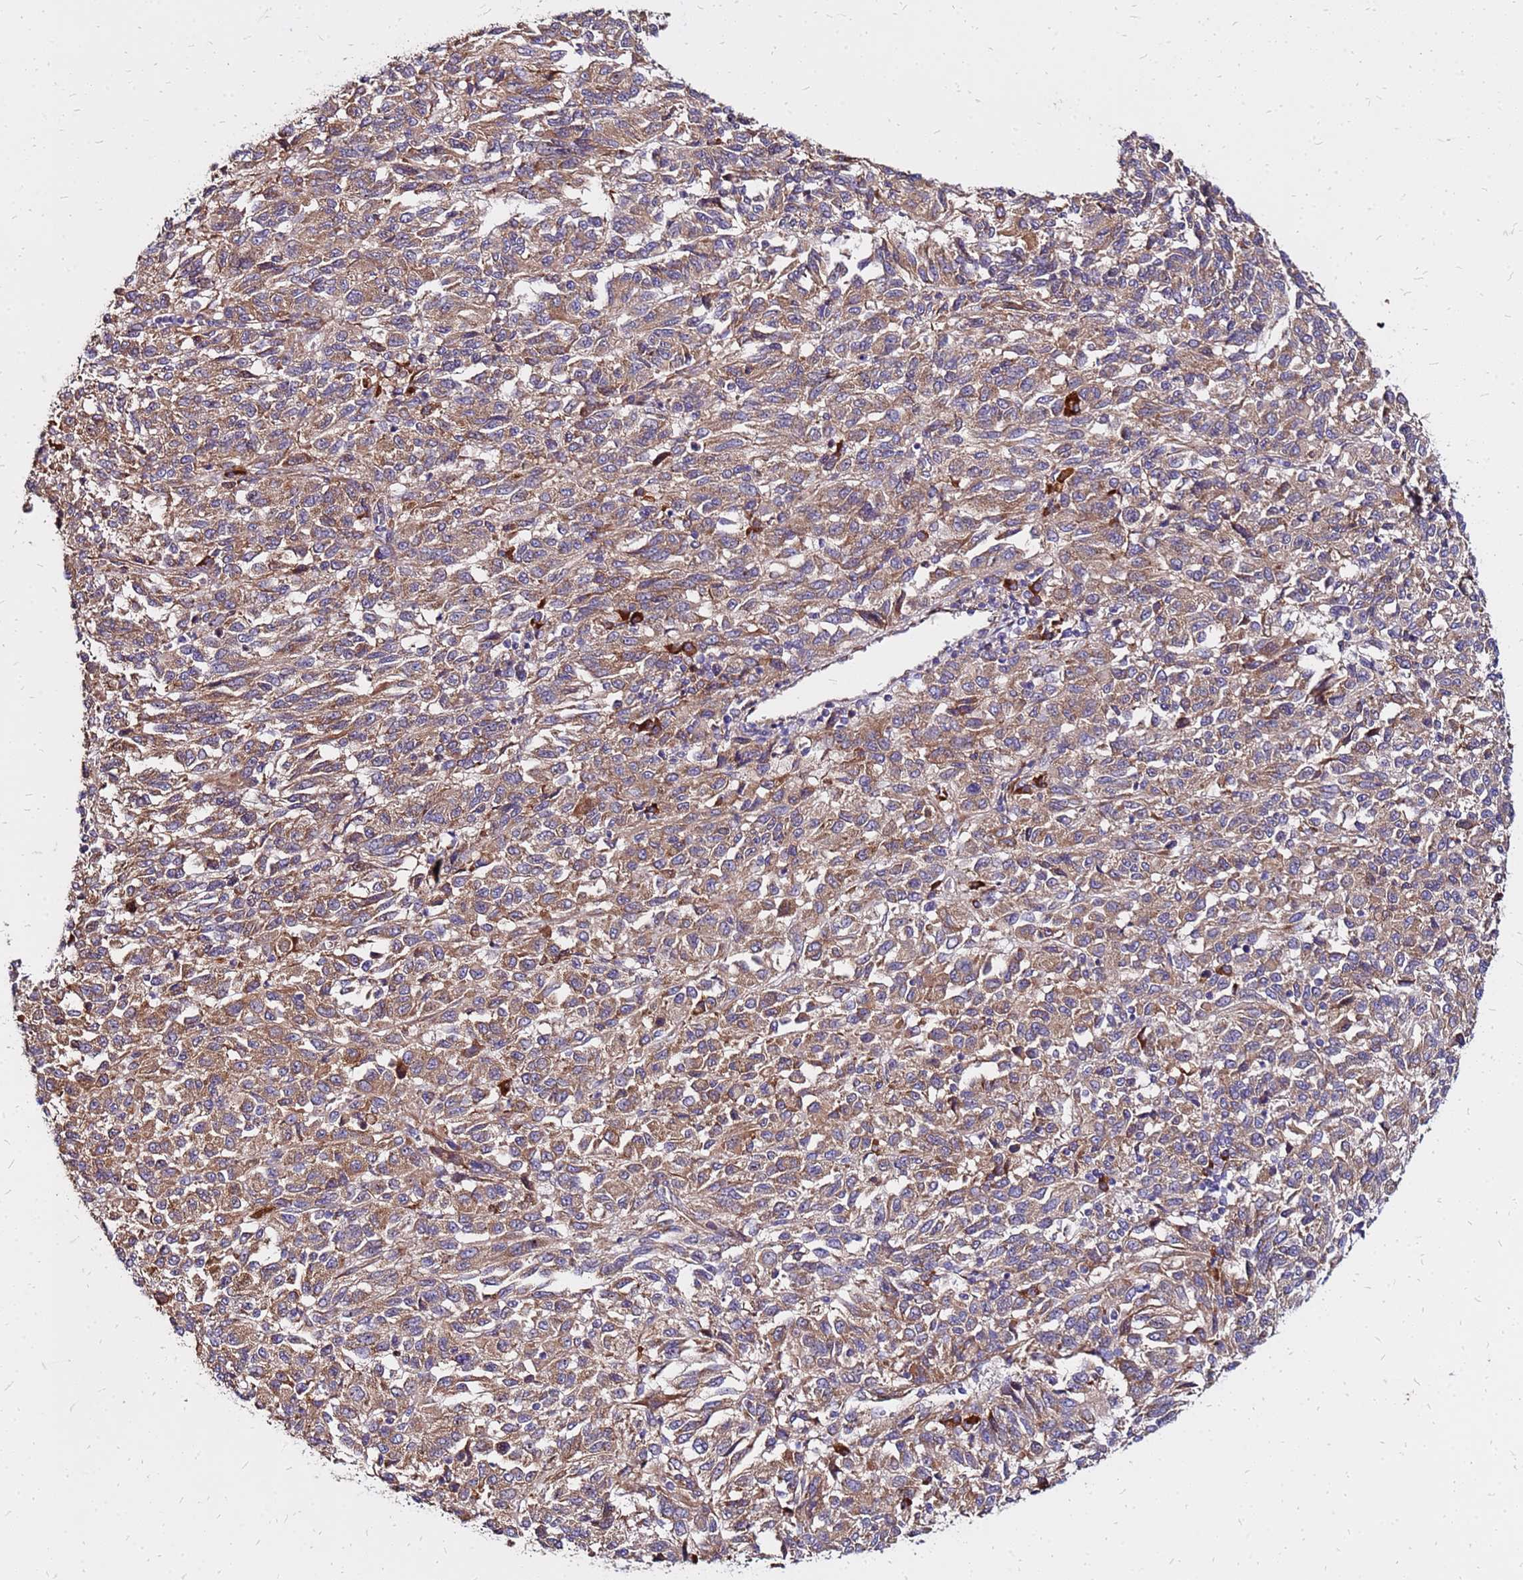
{"staining": {"intensity": "moderate", "quantity": ">75%", "location": "cytoplasmic/membranous"}, "tissue": "melanoma", "cell_type": "Tumor cells", "image_type": "cancer", "snomed": [{"axis": "morphology", "description": "Malignant melanoma, Metastatic site"}, {"axis": "topography", "description": "Lung"}], "caption": "Malignant melanoma (metastatic site) stained with a brown dye demonstrates moderate cytoplasmic/membranous positive expression in about >75% of tumor cells.", "gene": "VMO1", "patient": {"sex": "male", "age": 64}}